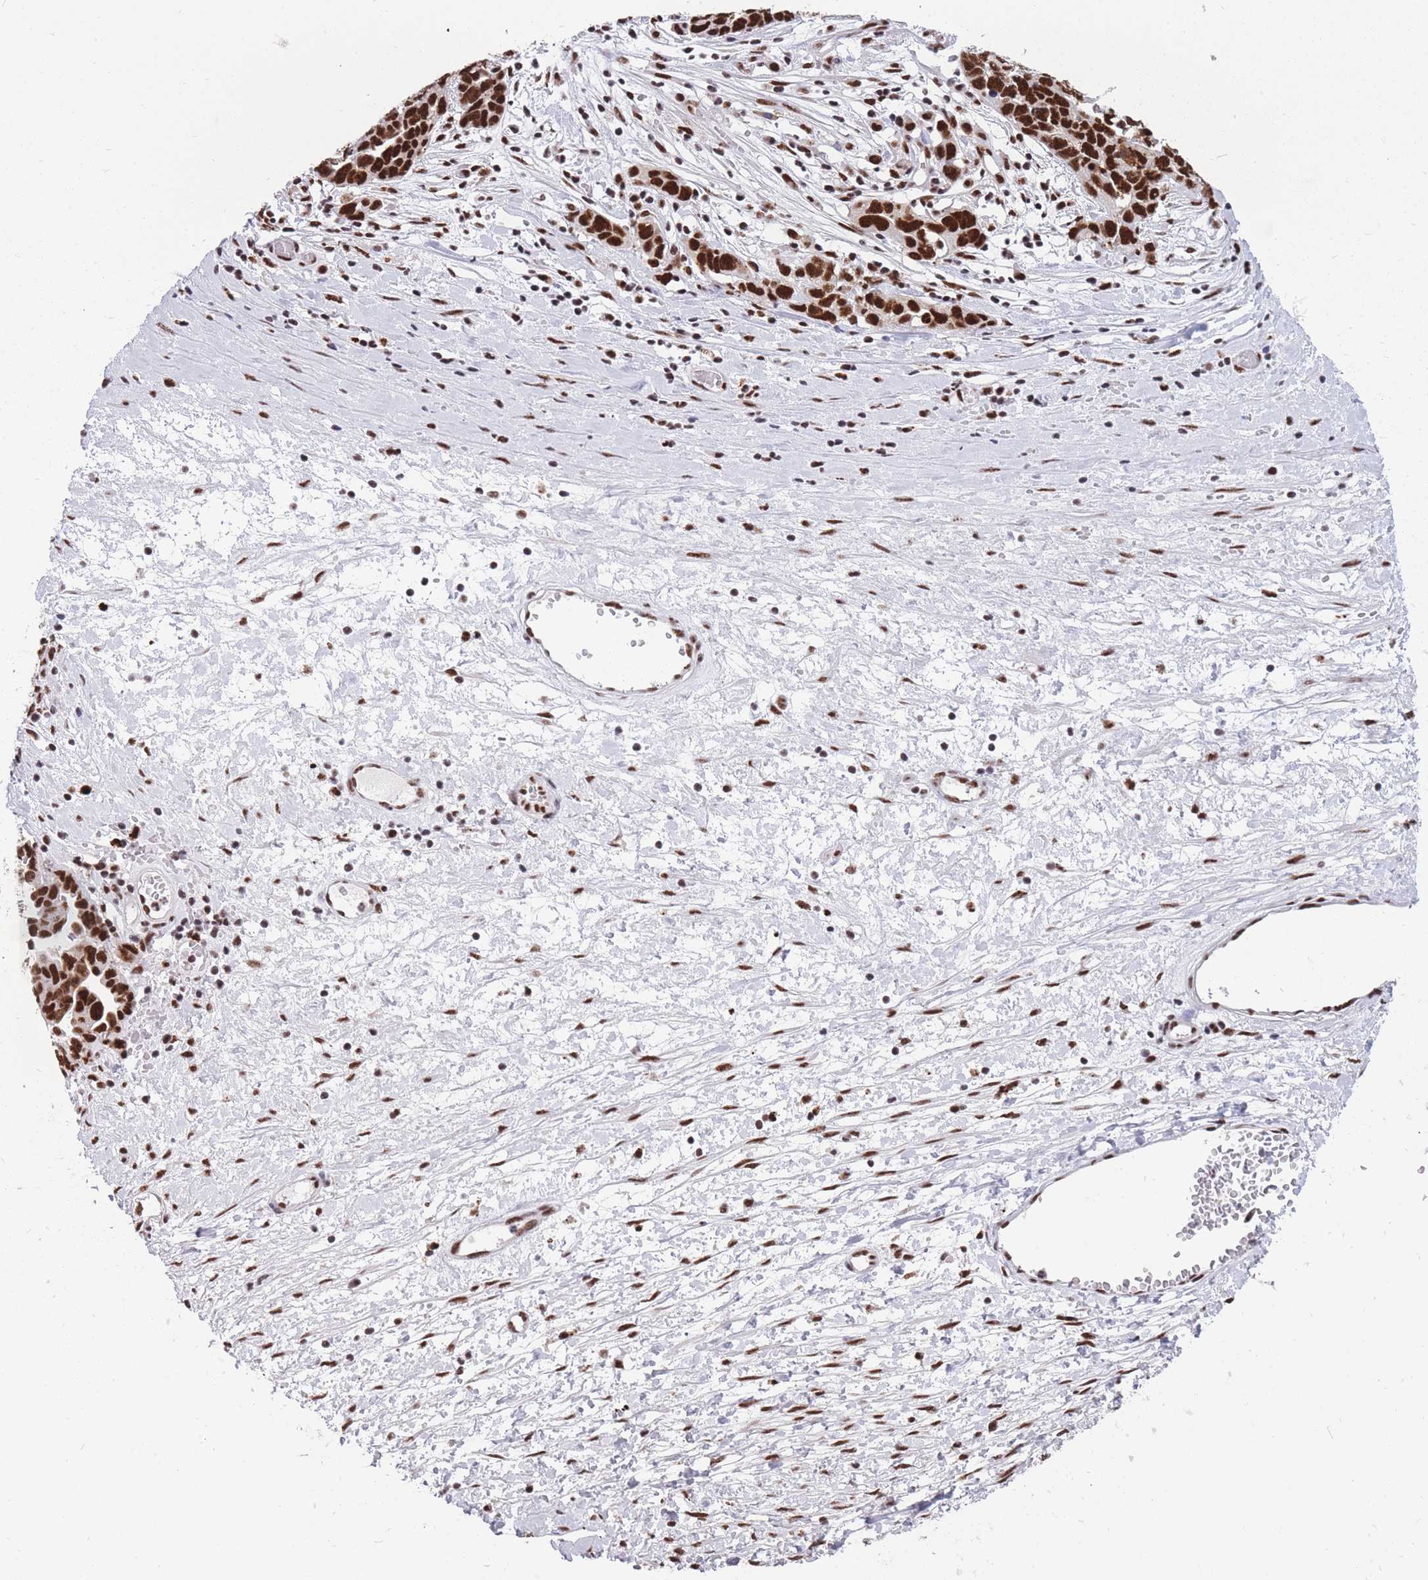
{"staining": {"intensity": "strong", "quantity": ">75%", "location": "nuclear"}, "tissue": "ovarian cancer", "cell_type": "Tumor cells", "image_type": "cancer", "snomed": [{"axis": "morphology", "description": "Cystadenocarcinoma, serous, NOS"}, {"axis": "topography", "description": "Ovary"}], "caption": "Strong nuclear staining is appreciated in approximately >75% of tumor cells in ovarian cancer (serous cystadenocarcinoma).", "gene": "PRPF19", "patient": {"sex": "female", "age": 54}}